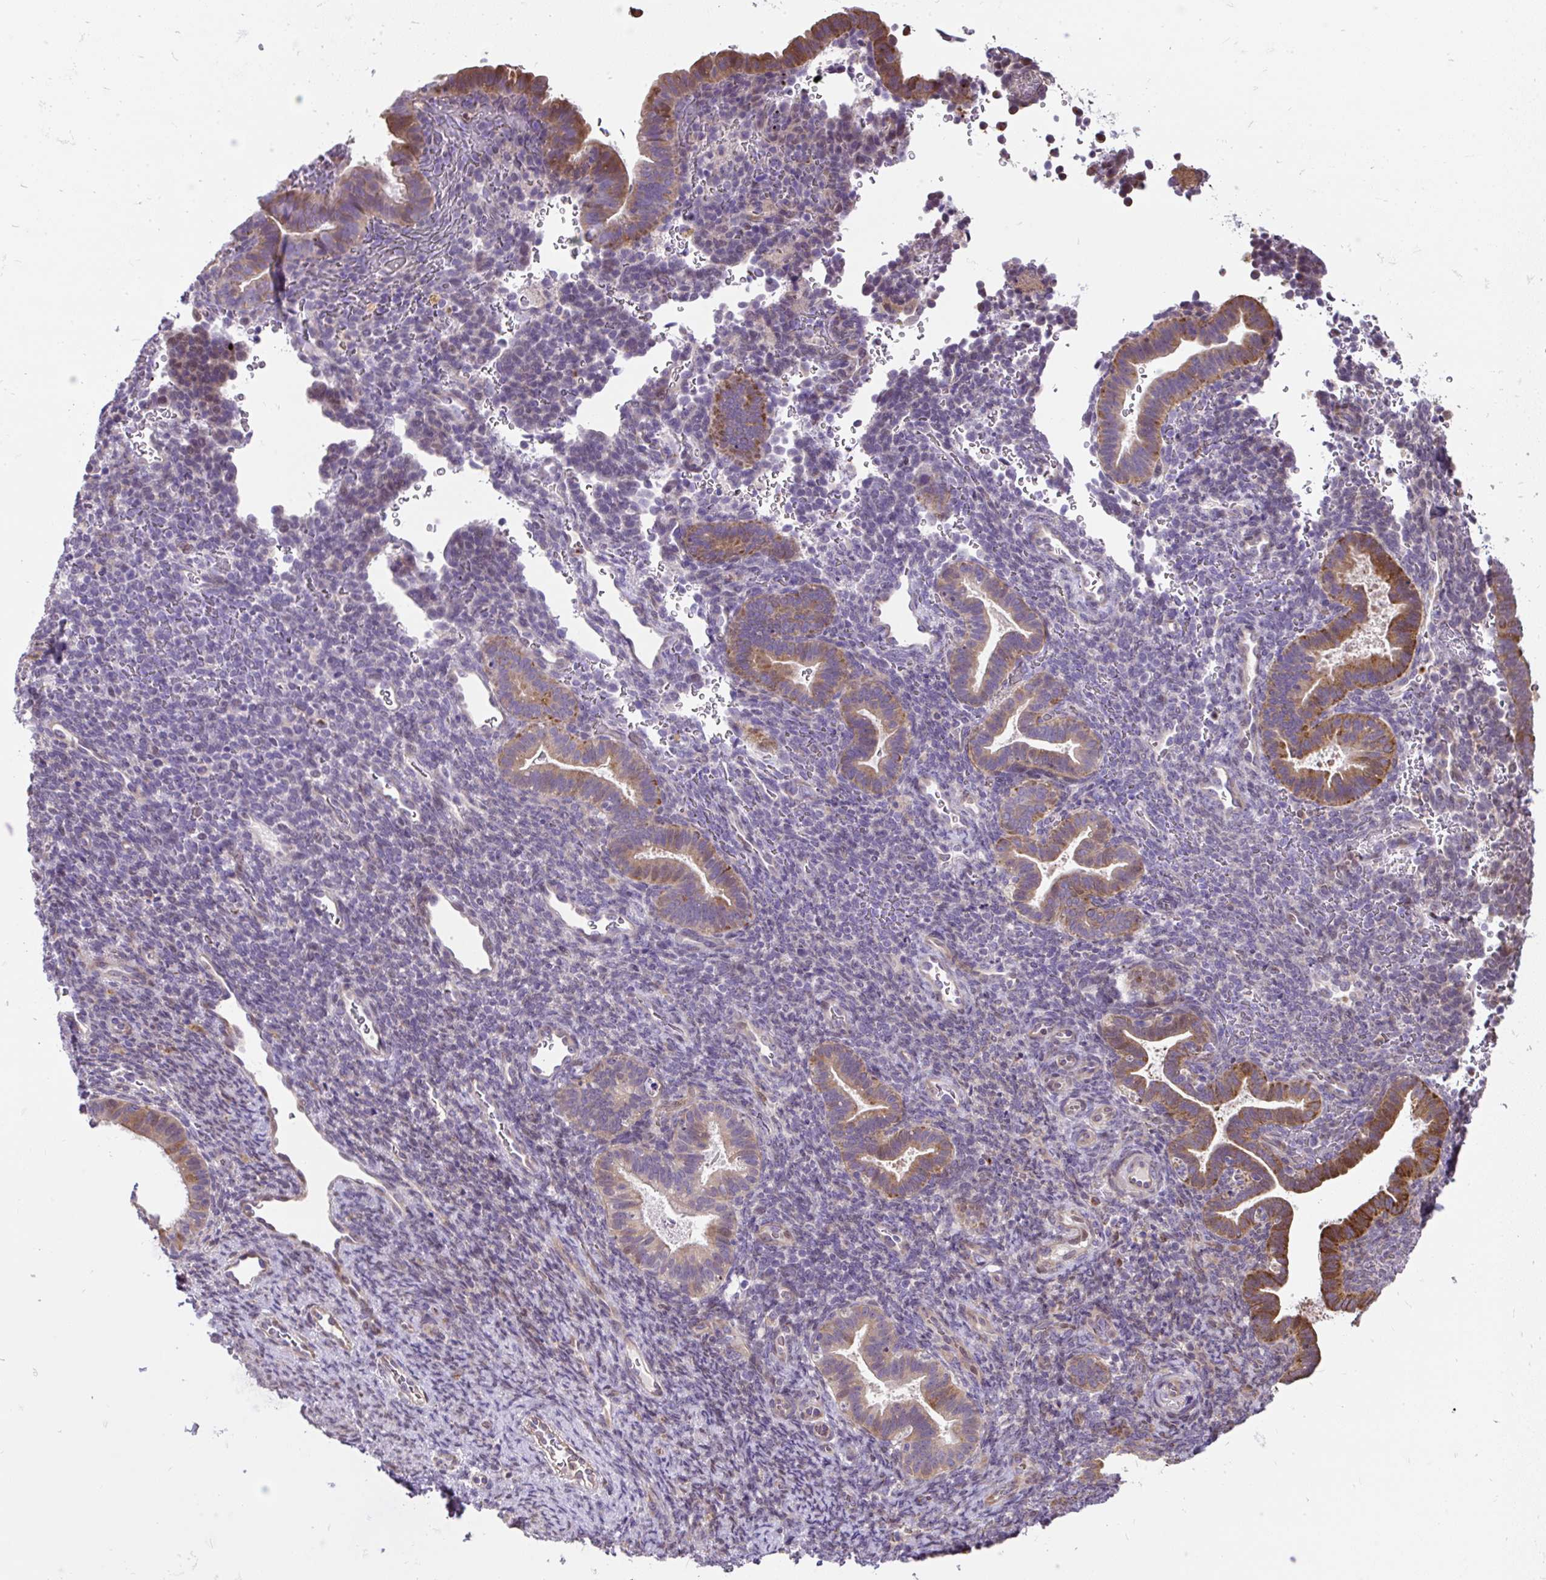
{"staining": {"intensity": "negative", "quantity": "none", "location": "none"}, "tissue": "endometrium", "cell_type": "Cells in endometrial stroma", "image_type": "normal", "snomed": [{"axis": "morphology", "description": "Normal tissue, NOS"}, {"axis": "topography", "description": "Endometrium"}], "caption": "Immunohistochemical staining of benign endometrium reveals no significant expression in cells in endometrial stroma.", "gene": "PUS7L", "patient": {"sex": "female", "age": 34}}